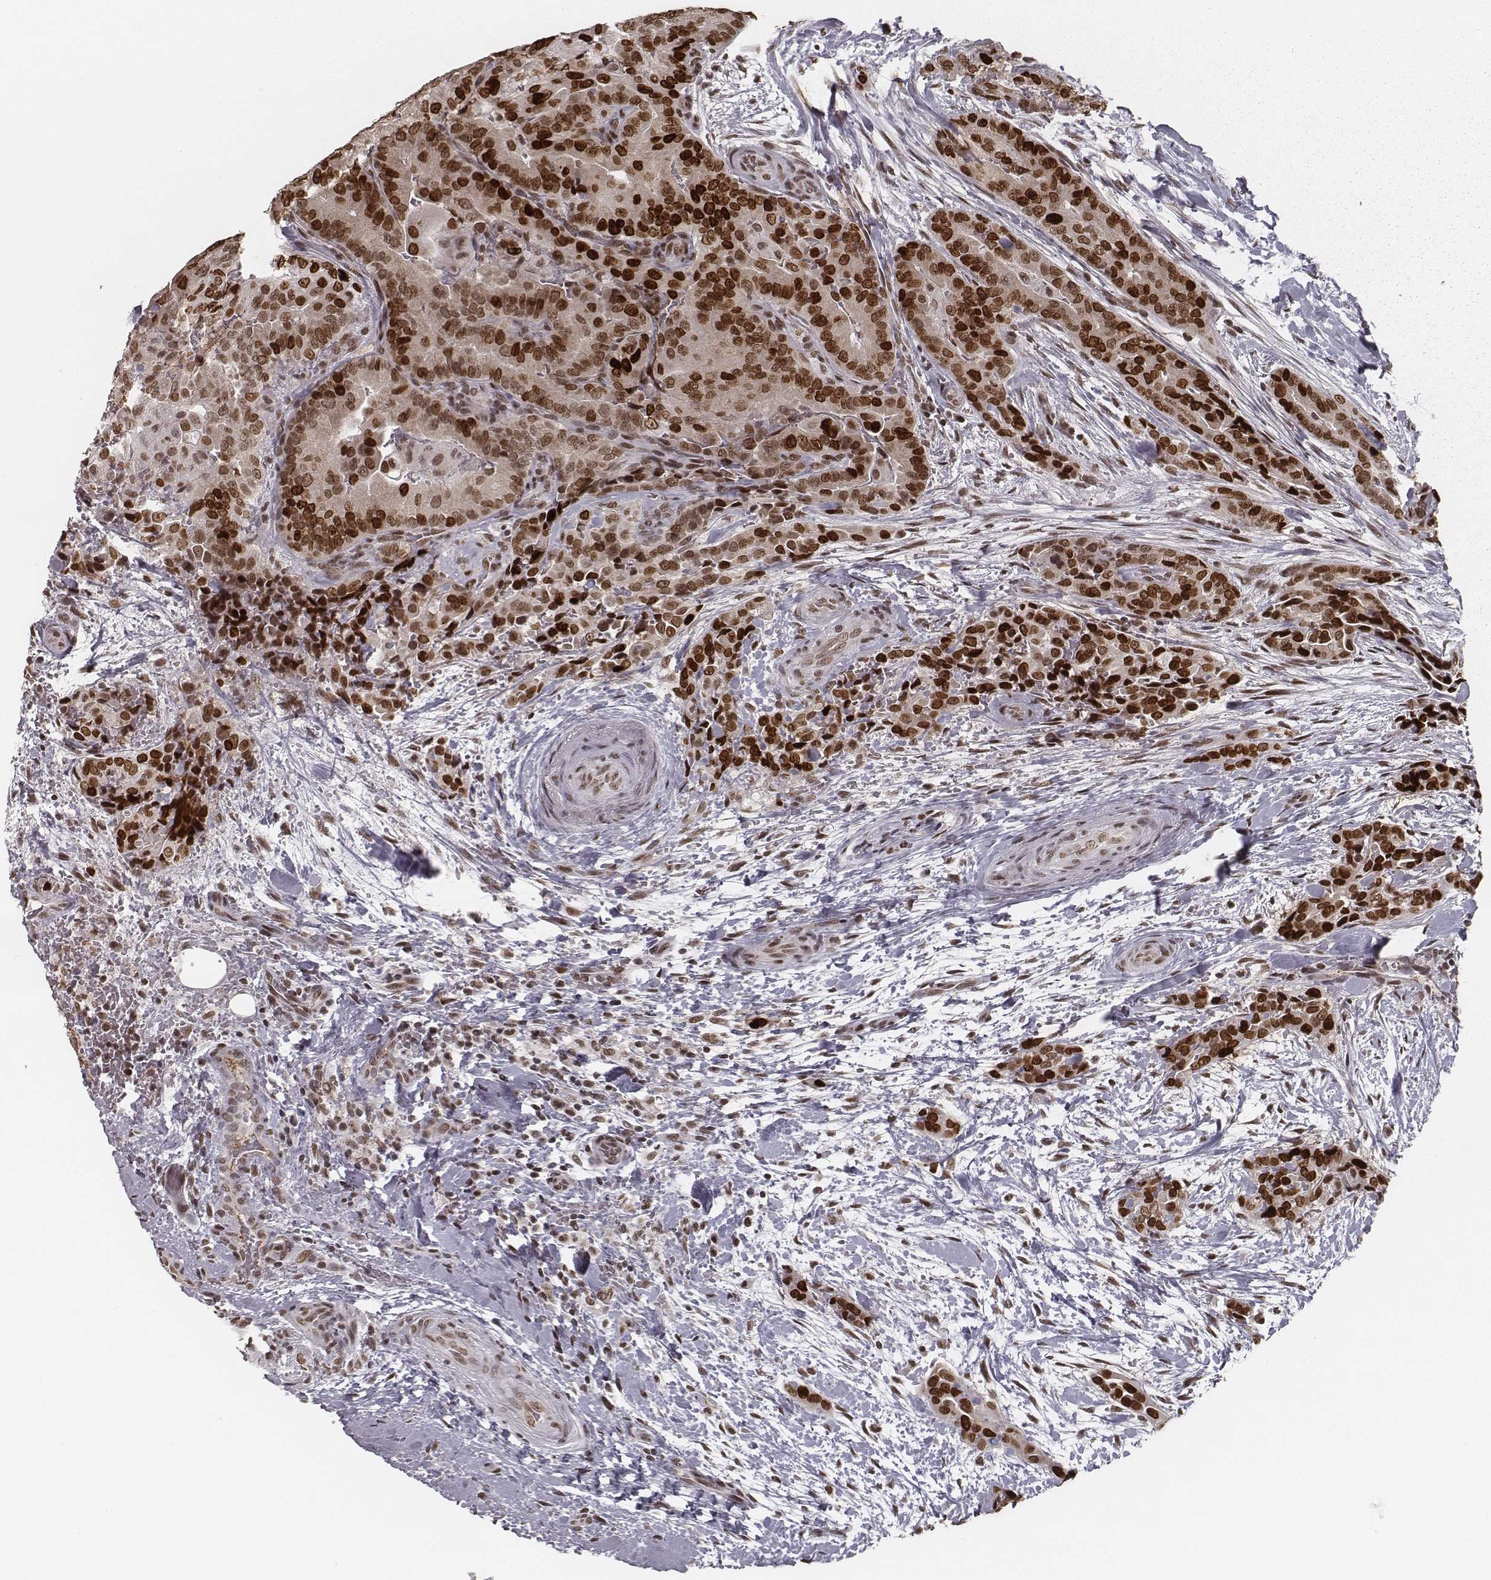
{"staining": {"intensity": "strong", "quantity": ">75%", "location": "nuclear"}, "tissue": "thyroid cancer", "cell_type": "Tumor cells", "image_type": "cancer", "snomed": [{"axis": "morphology", "description": "Papillary adenocarcinoma, NOS"}, {"axis": "topography", "description": "Thyroid gland"}], "caption": "Papillary adenocarcinoma (thyroid) stained for a protein (brown) shows strong nuclear positive positivity in about >75% of tumor cells.", "gene": "HMGA2", "patient": {"sex": "male", "age": 61}}